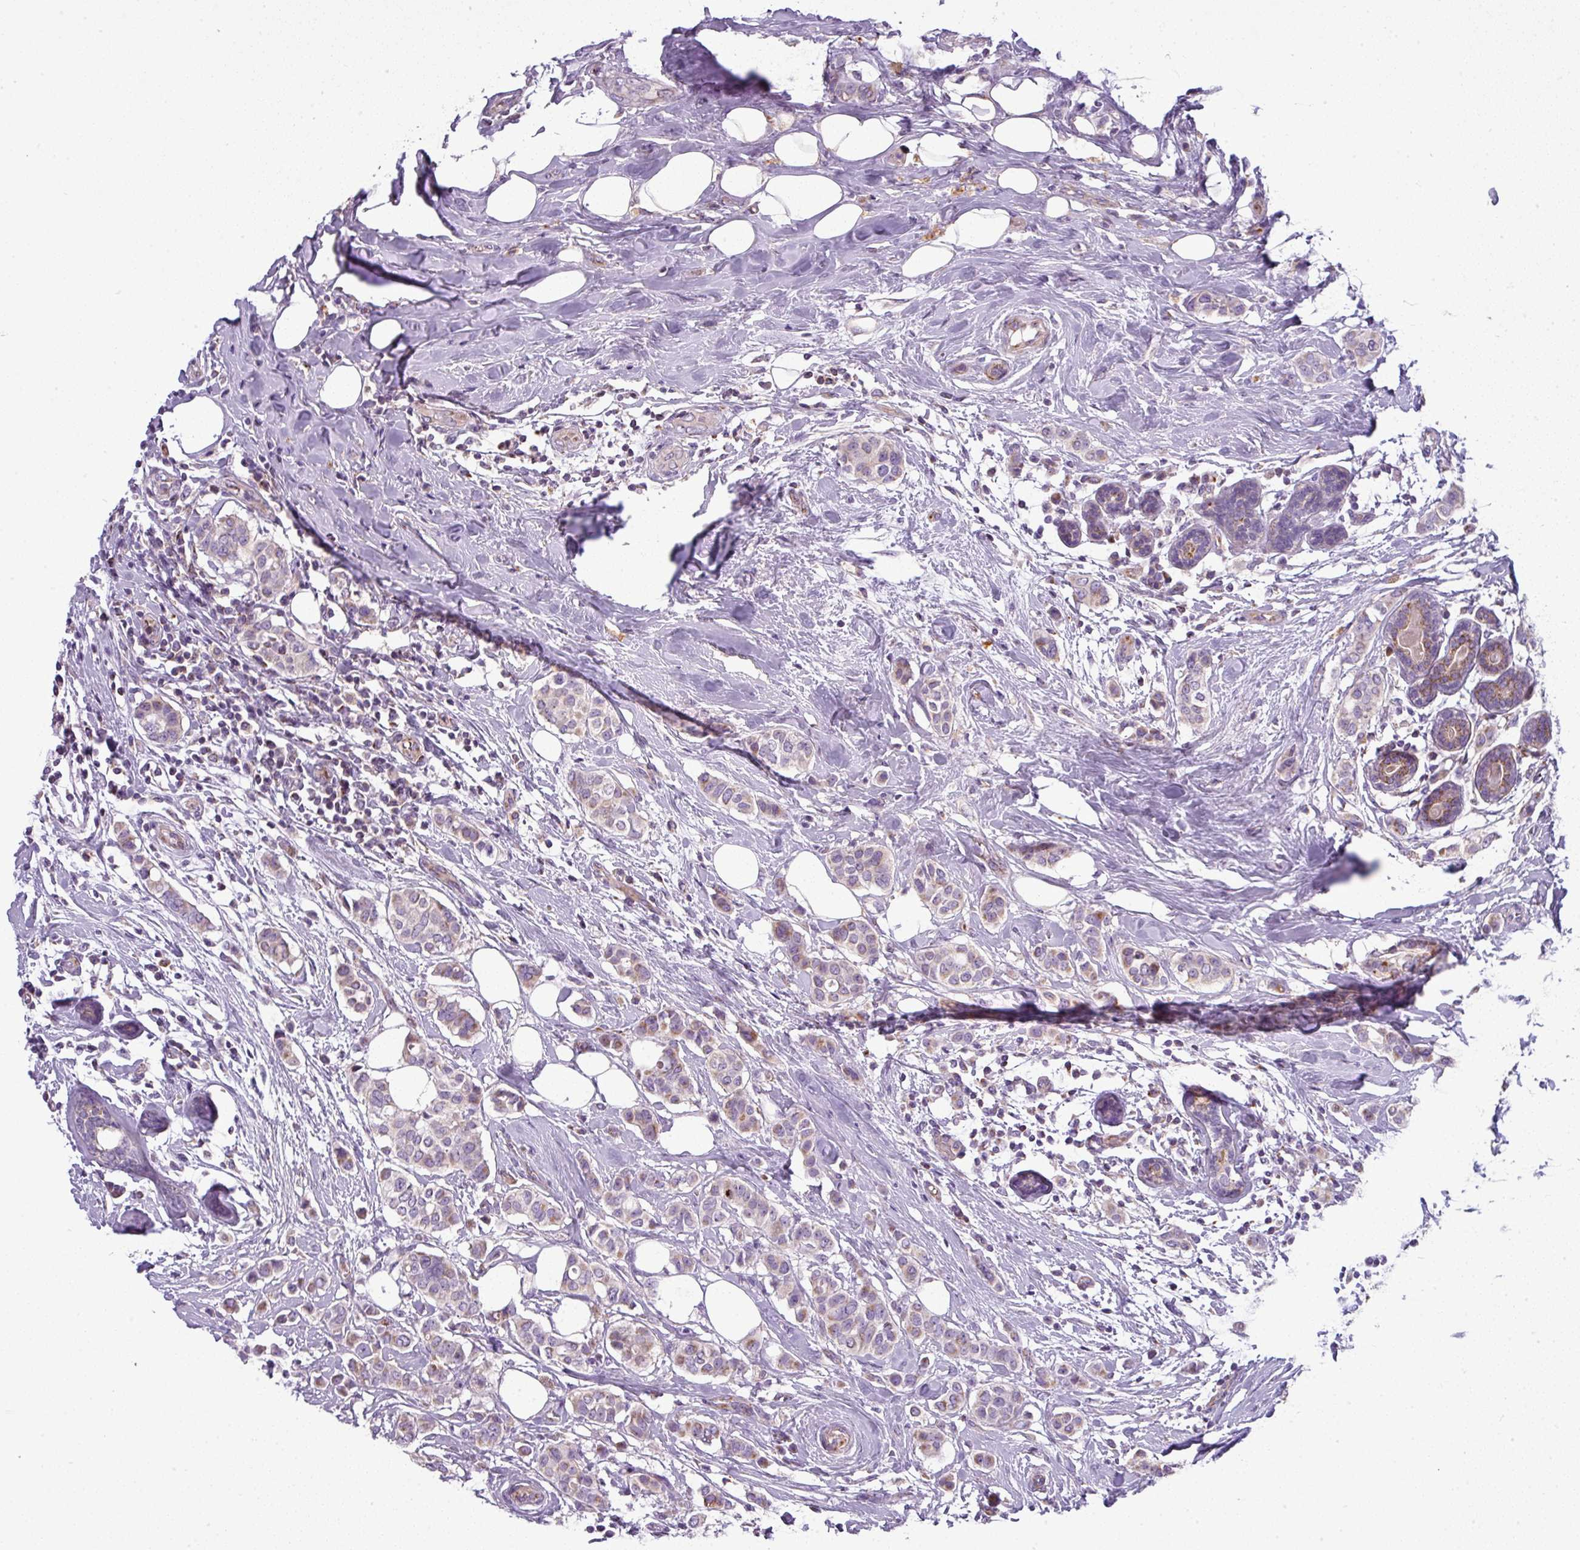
{"staining": {"intensity": "weak", "quantity": "25%-75%", "location": "cytoplasmic/membranous"}, "tissue": "breast cancer", "cell_type": "Tumor cells", "image_type": "cancer", "snomed": [{"axis": "morphology", "description": "Lobular carcinoma"}, {"axis": "topography", "description": "Breast"}], "caption": "Protein expression analysis of lobular carcinoma (breast) reveals weak cytoplasmic/membranous expression in about 25%-75% of tumor cells.", "gene": "PNMA6A", "patient": {"sex": "female", "age": 51}}